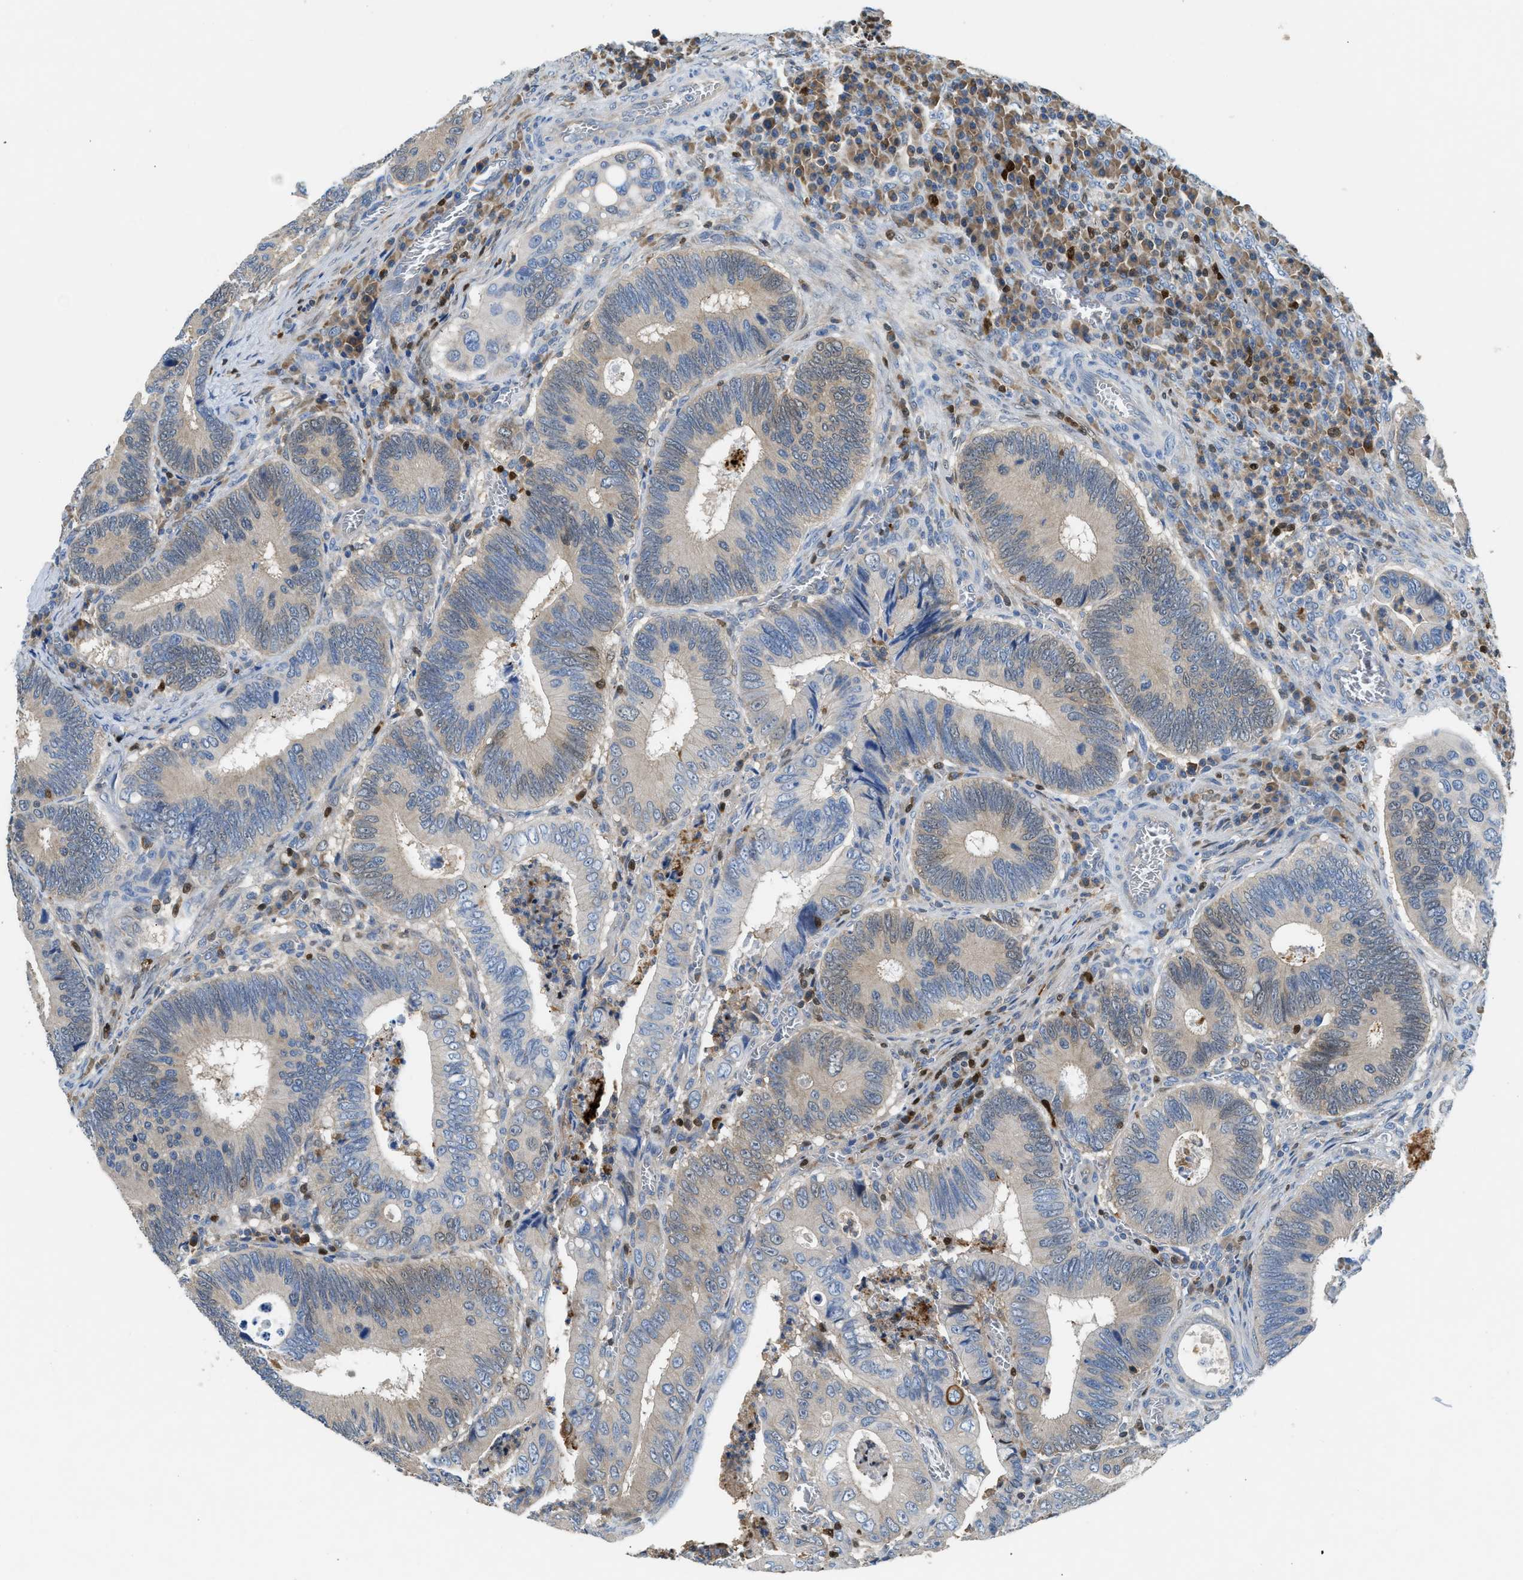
{"staining": {"intensity": "weak", "quantity": "<25%", "location": "cytoplasmic/membranous,nuclear"}, "tissue": "colorectal cancer", "cell_type": "Tumor cells", "image_type": "cancer", "snomed": [{"axis": "morphology", "description": "Inflammation, NOS"}, {"axis": "morphology", "description": "Adenocarcinoma, NOS"}, {"axis": "topography", "description": "Colon"}], "caption": "Tumor cells are negative for protein expression in human colorectal adenocarcinoma.", "gene": "TOX", "patient": {"sex": "male", "age": 72}}